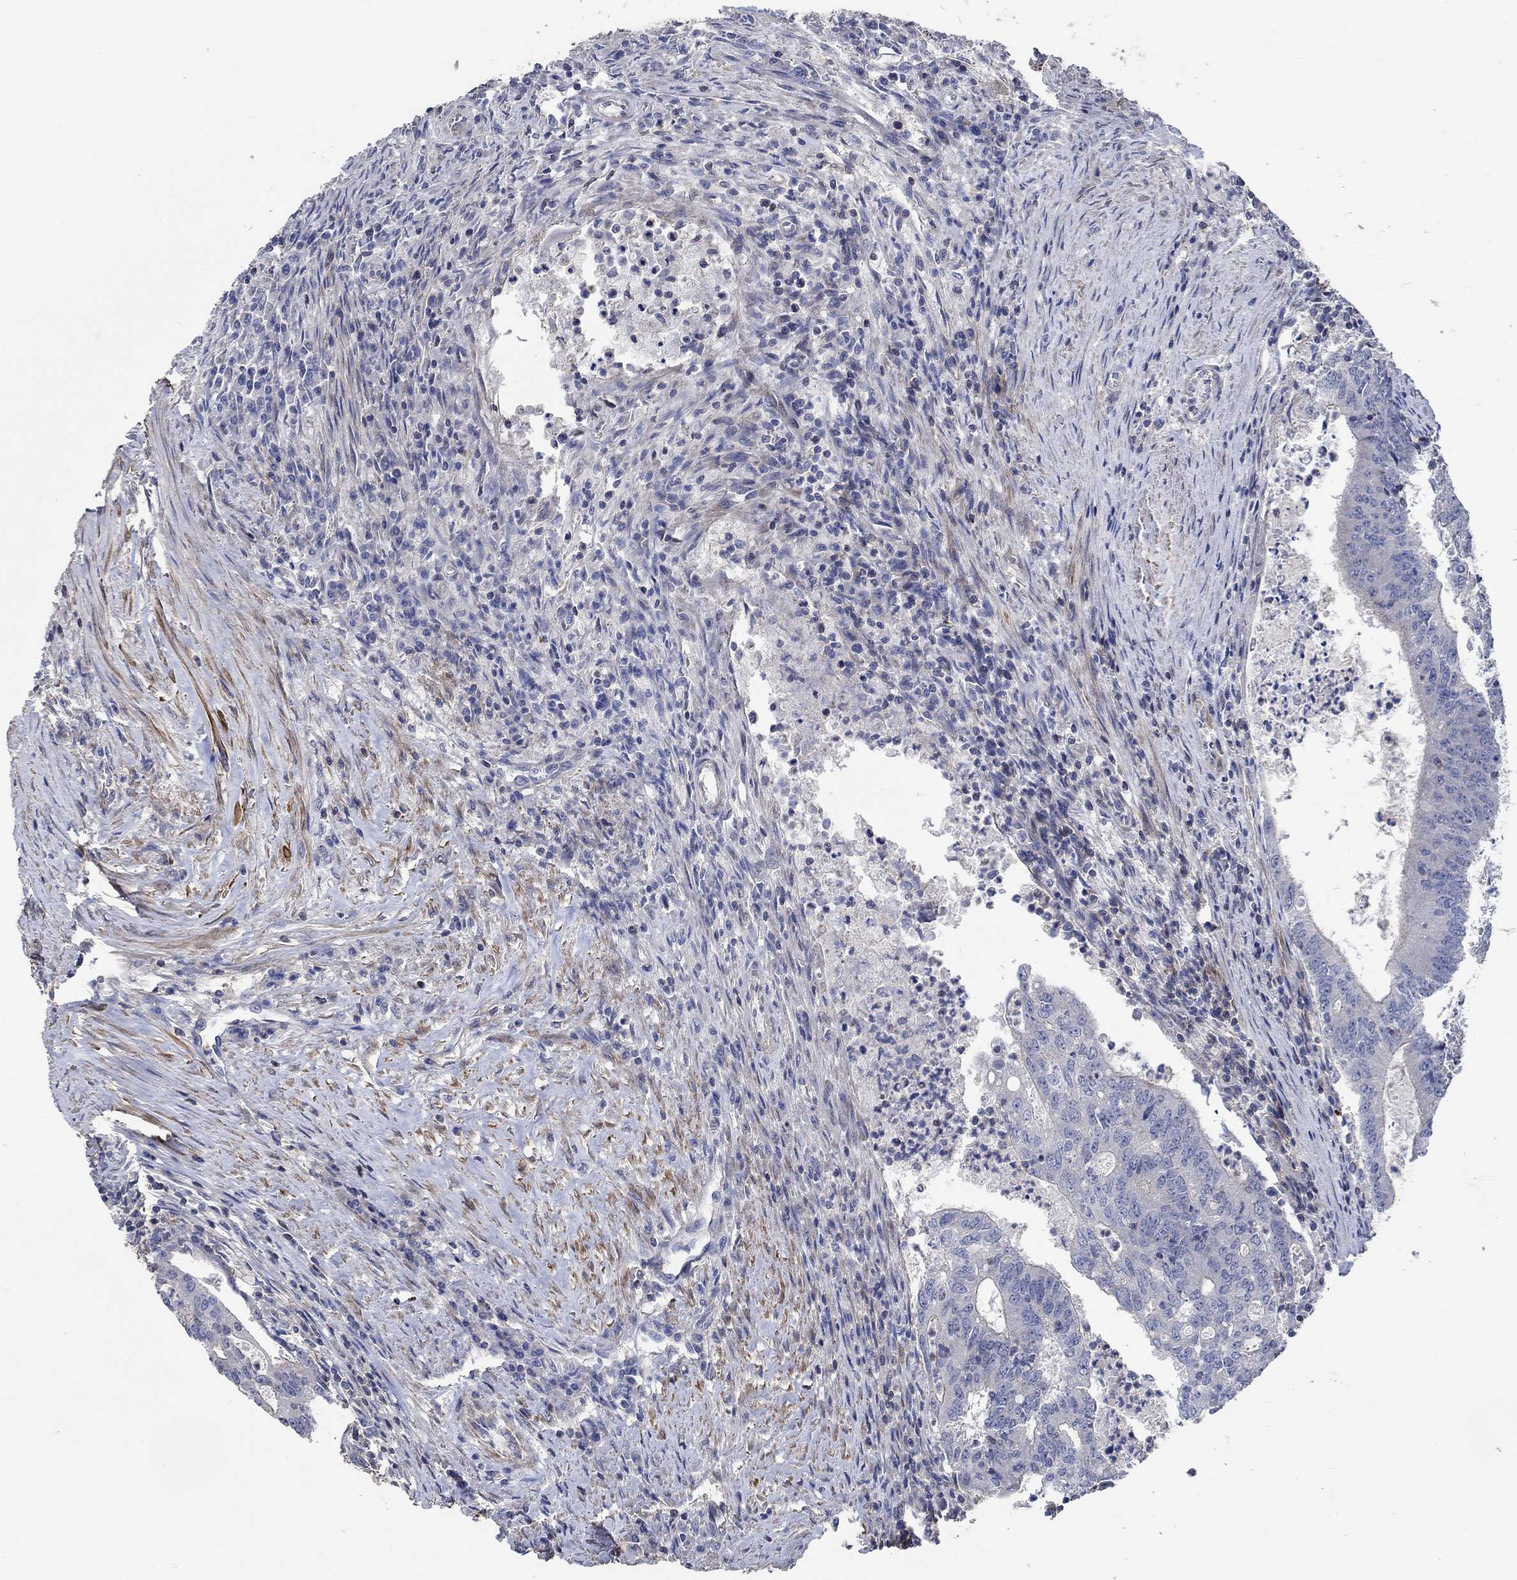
{"staining": {"intensity": "negative", "quantity": "none", "location": "none"}, "tissue": "colorectal cancer", "cell_type": "Tumor cells", "image_type": "cancer", "snomed": [{"axis": "morphology", "description": "Adenocarcinoma, NOS"}, {"axis": "topography", "description": "Colon"}], "caption": "Photomicrograph shows no significant protein positivity in tumor cells of colorectal cancer. Nuclei are stained in blue.", "gene": "TNFAIP8L3", "patient": {"sex": "female", "age": 70}}